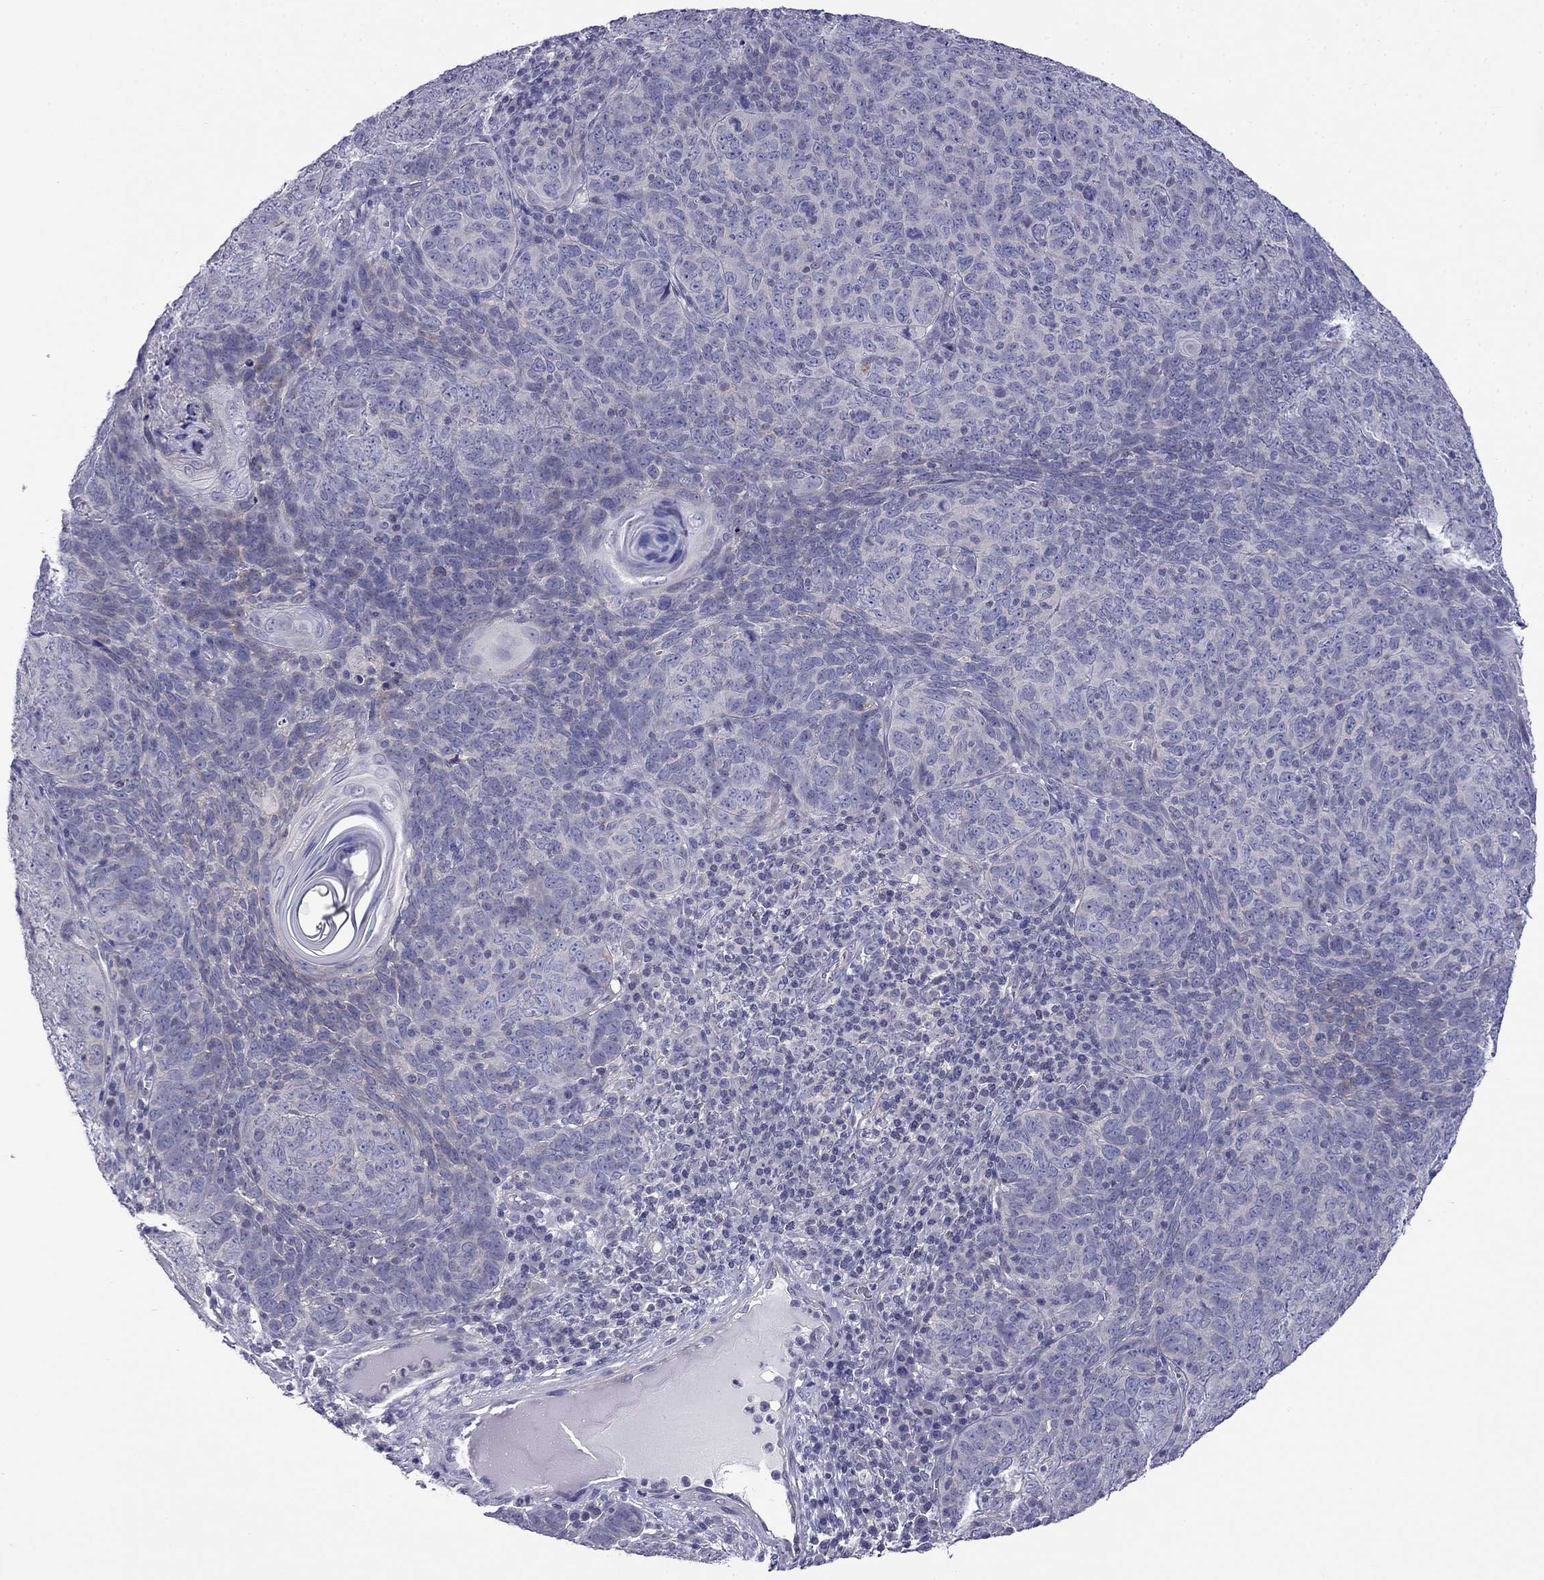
{"staining": {"intensity": "negative", "quantity": "none", "location": "none"}, "tissue": "skin cancer", "cell_type": "Tumor cells", "image_type": "cancer", "snomed": [{"axis": "morphology", "description": "Squamous cell carcinoma, NOS"}, {"axis": "topography", "description": "Skin"}, {"axis": "topography", "description": "Anal"}], "caption": "IHC photomicrograph of human squamous cell carcinoma (skin) stained for a protein (brown), which reveals no positivity in tumor cells. Brightfield microscopy of IHC stained with DAB (3,3'-diaminobenzidine) (brown) and hematoxylin (blue), captured at high magnification.", "gene": "PRR18", "patient": {"sex": "female", "age": 51}}